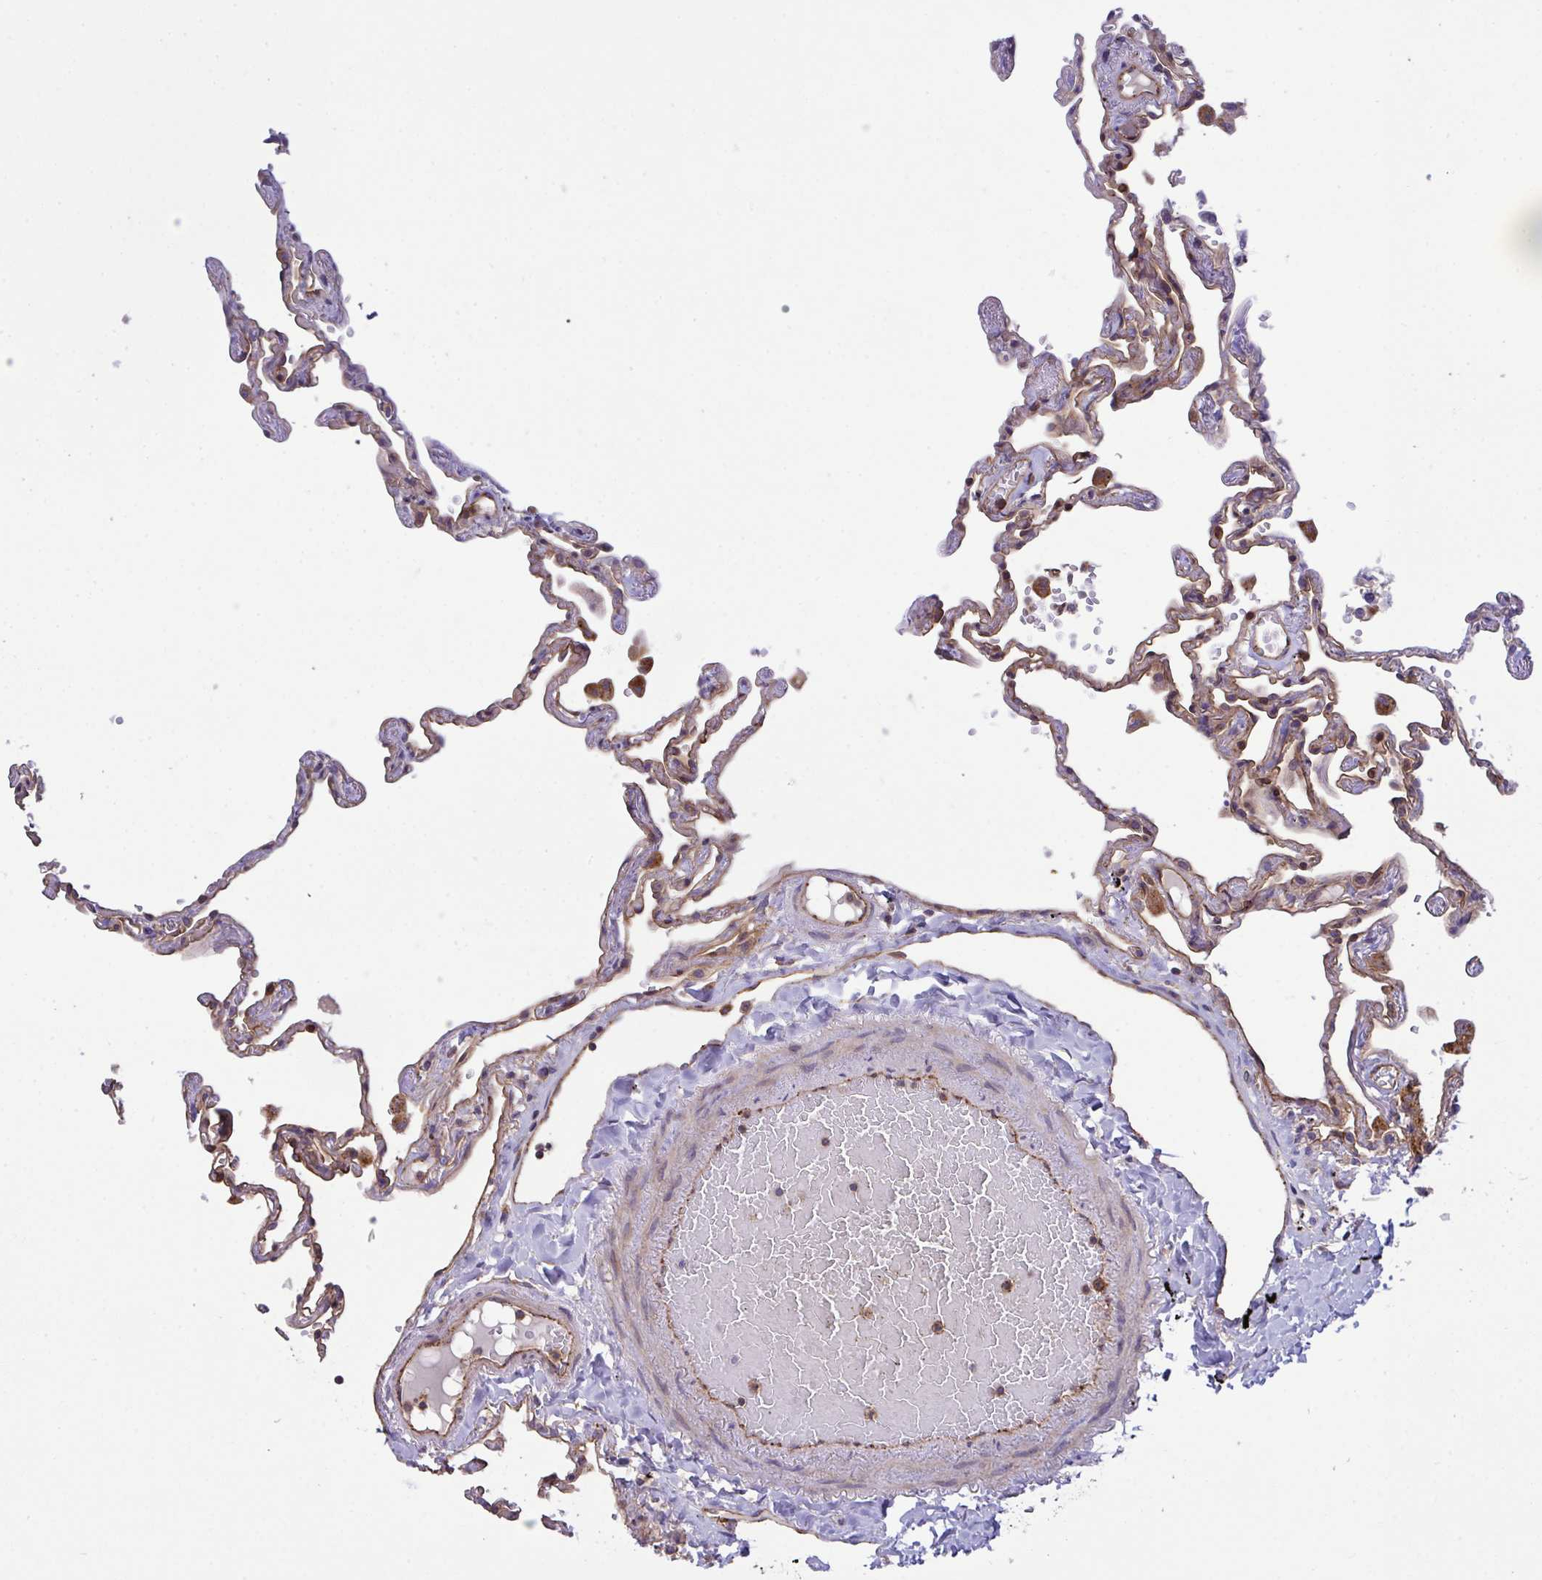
{"staining": {"intensity": "moderate", "quantity": ">75%", "location": "cytoplasmic/membranous"}, "tissue": "lung", "cell_type": "Alveolar cells", "image_type": "normal", "snomed": [{"axis": "morphology", "description": "Normal tissue, NOS"}, {"axis": "topography", "description": "Lung"}], "caption": "This image shows immunohistochemistry staining of benign human lung, with medium moderate cytoplasmic/membranous staining in approximately >75% of alveolar cells.", "gene": "C4orf36", "patient": {"sex": "female", "age": 67}}